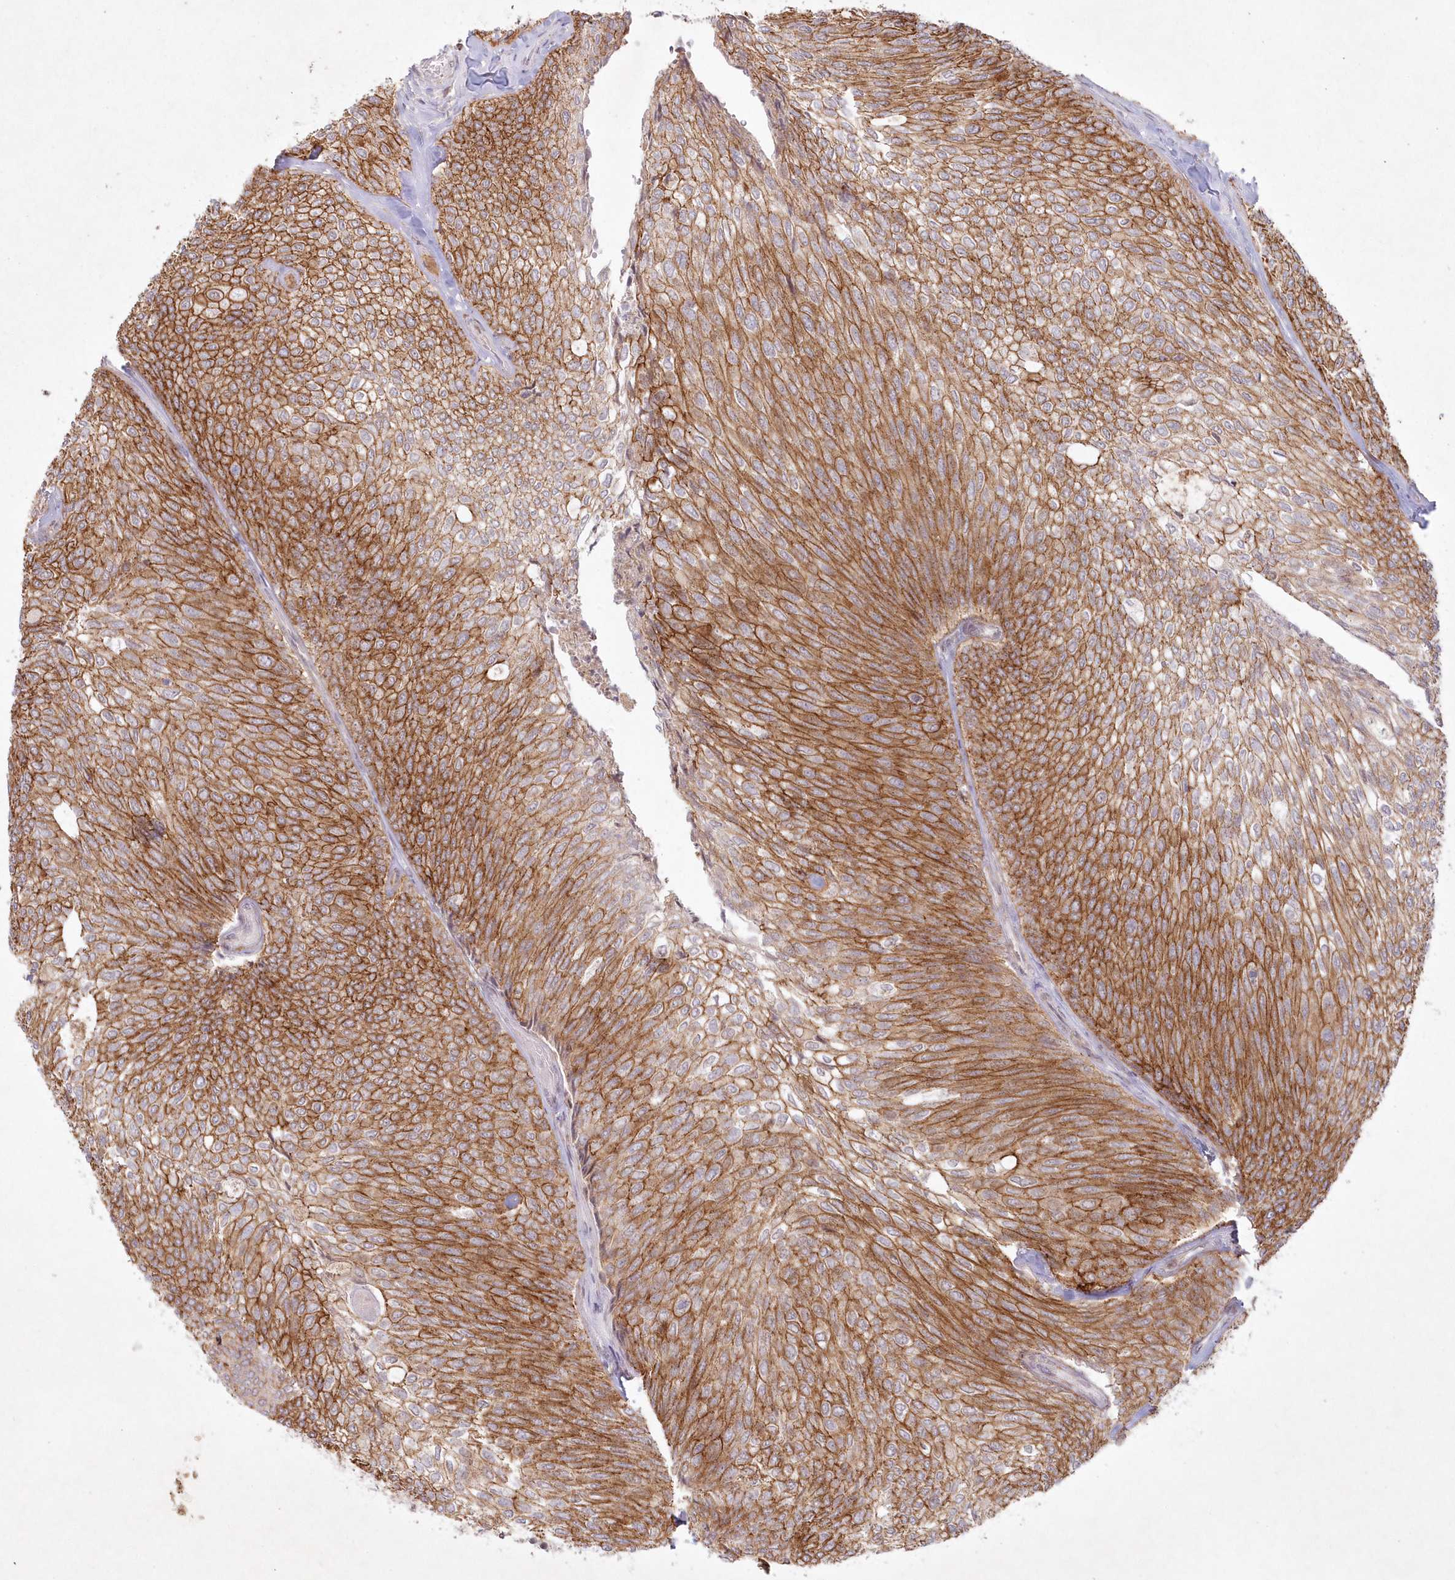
{"staining": {"intensity": "strong", "quantity": ">75%", "location": "cytoplasmic/membranous"}, "tissue": "urothelial cancer", "cell_type": "Tumor cells", "image_type": "cancer", "snomed": [{"axis": "morphology", "description": "Urothelial carcinoma, Low grade"}, {"axis": "topography", "description": "Urinary bladder"}], "caption": "A micrograph of urothelial cancer stained for a protein reveals strong cytoplasmic/membranous brown staining in tumor cells. The protein of interest is shown in brown color, while the nuclei are stained blue.", "gene": "TOGARAM2", "patient": {"sex": "female", "age": 79}}